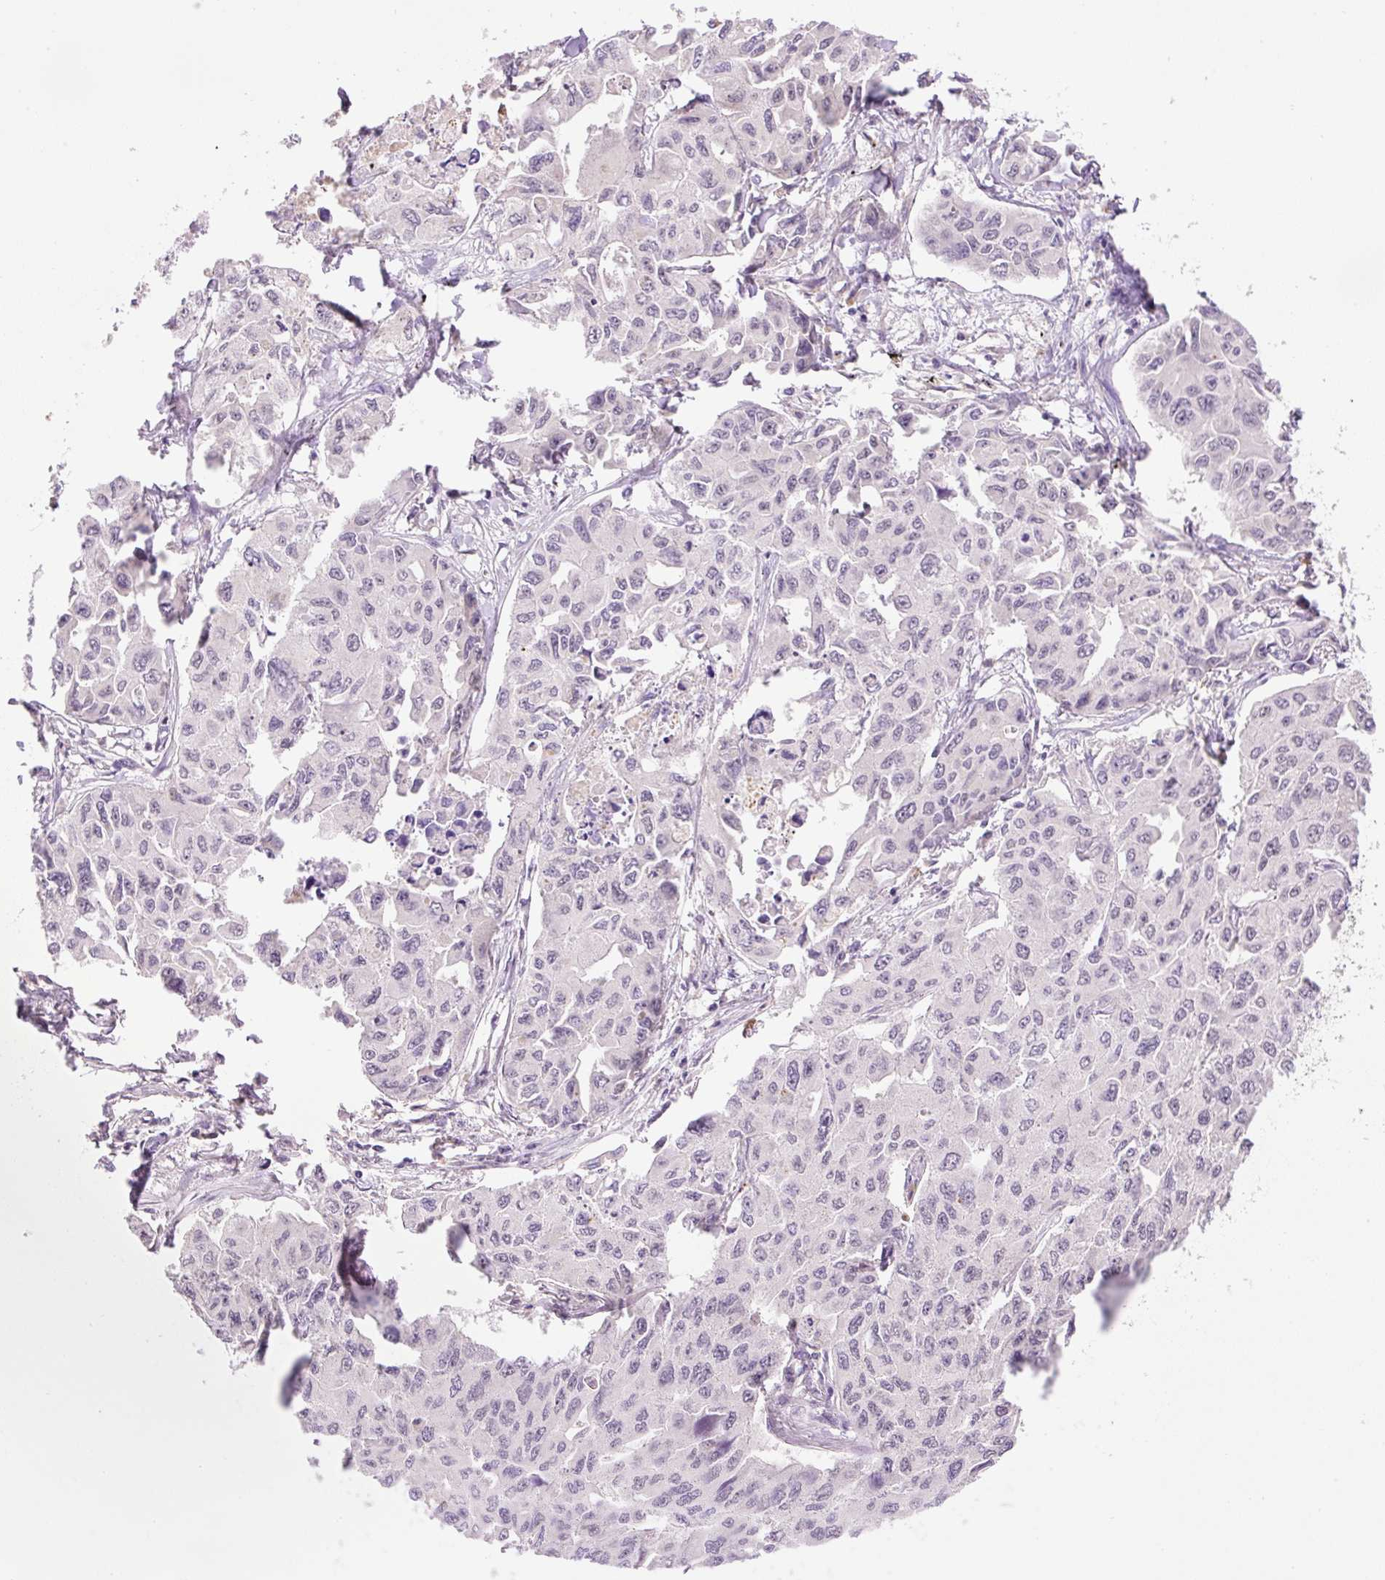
{"staining": {"intensity": "negative", "quantity": "none", "location": "none"}, "tissue": "lung cancer", "cell_type": "Tumor cells", "image_type": "cancer", "snomed": [{"axis": "morphology", "description": "Adenocarcinoma, NOS"}, {"axis": "topography", "description": "Lung"}], "caption": "A high-resolution image shows immunohistochemistry staining of adenocarcinoma (lung), which exhibits no significant expression in tumor cells.", "gene": "HABP4", "patient": {"sex": "male", "age": 64}}